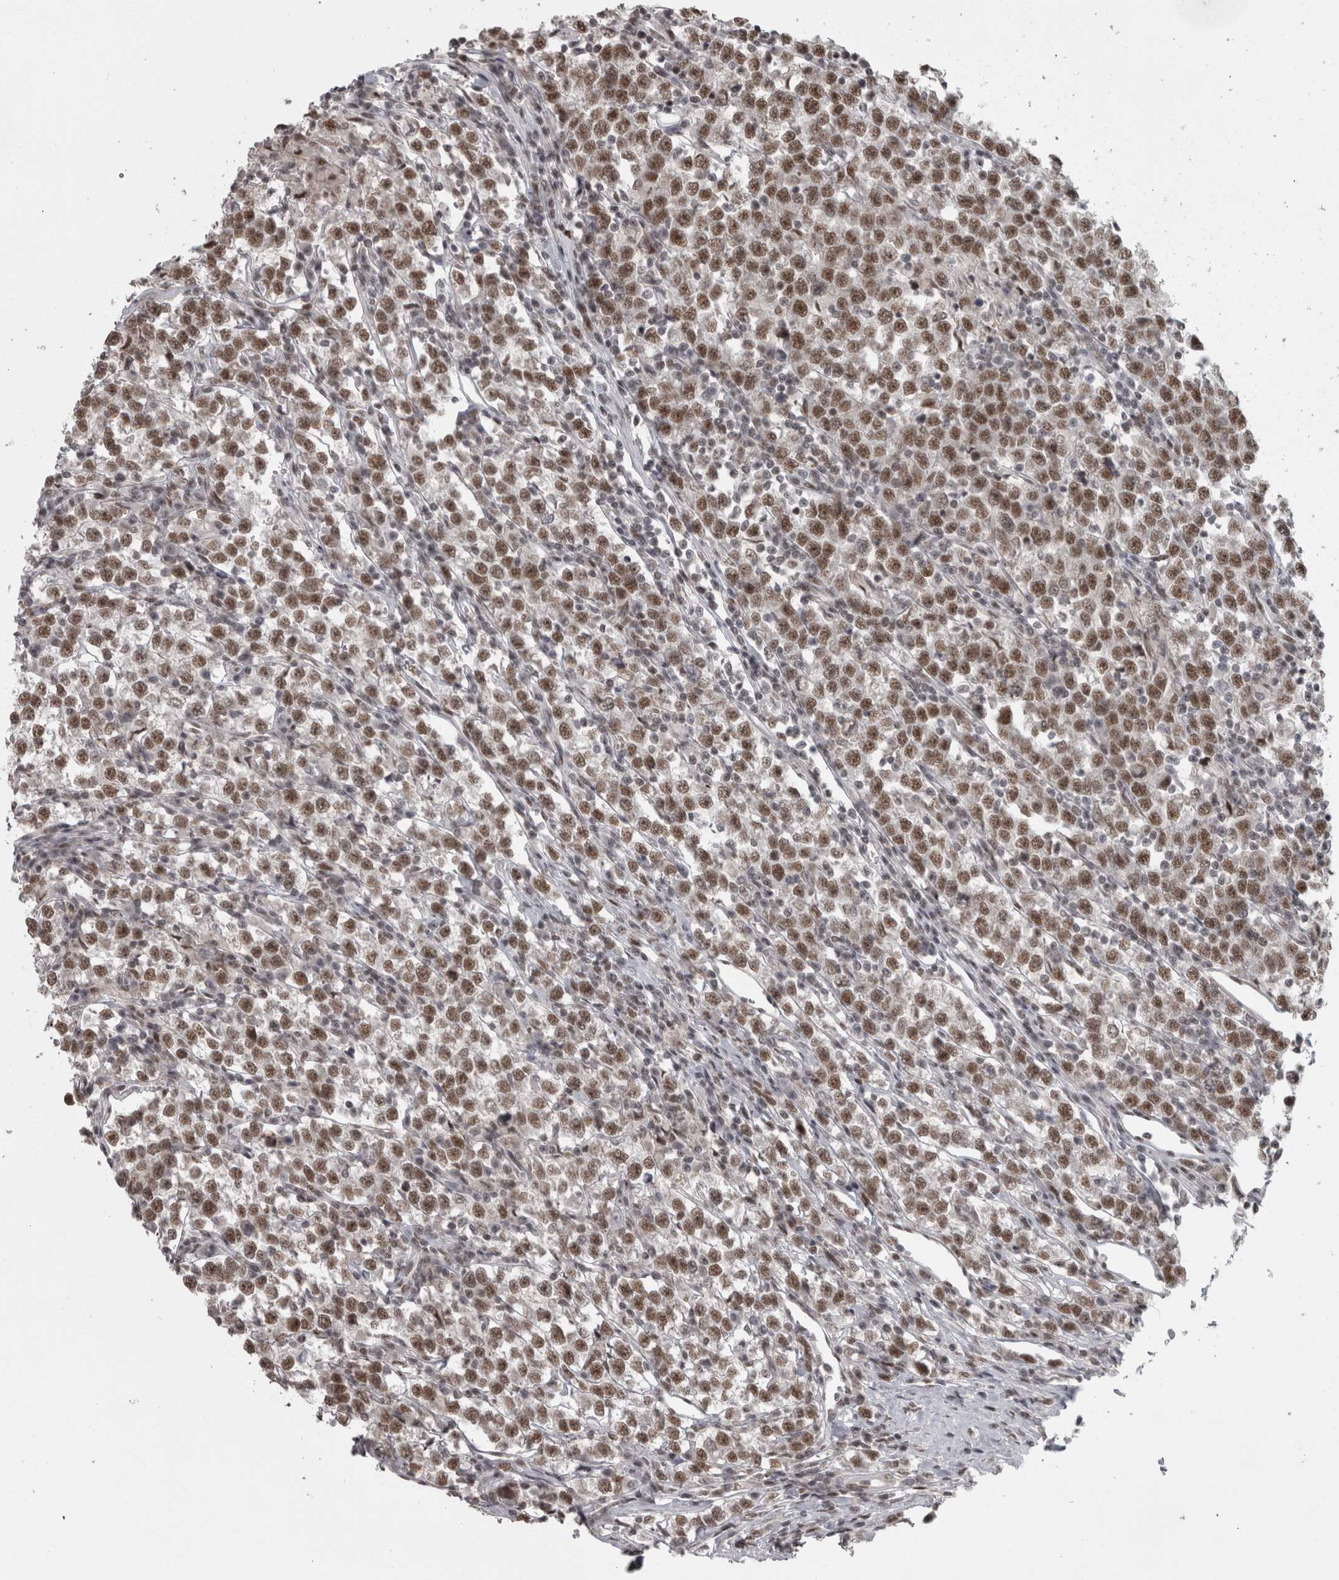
{"staining": {"intensity": "moderate", "quantity": ">75%", "location": "nuclear"}, "tissue": "testis cancer", "cell_type": "Tumor cells", "image_type": "cancer", "snomed": [{"axis": "morphology", "description": "Normal tissue, NOS"}, {"axis": "morphology", "description": "Seminoma, NOS"}, {"axis": "topography", "description": "Testis"}], "caption": "Protein analysis of seminoma (testis) tissue shows moderate nuclear expression in about >75% of tumor cells.", "gene": "MICU3", "patient": {"sex": "male", "age": 43}}